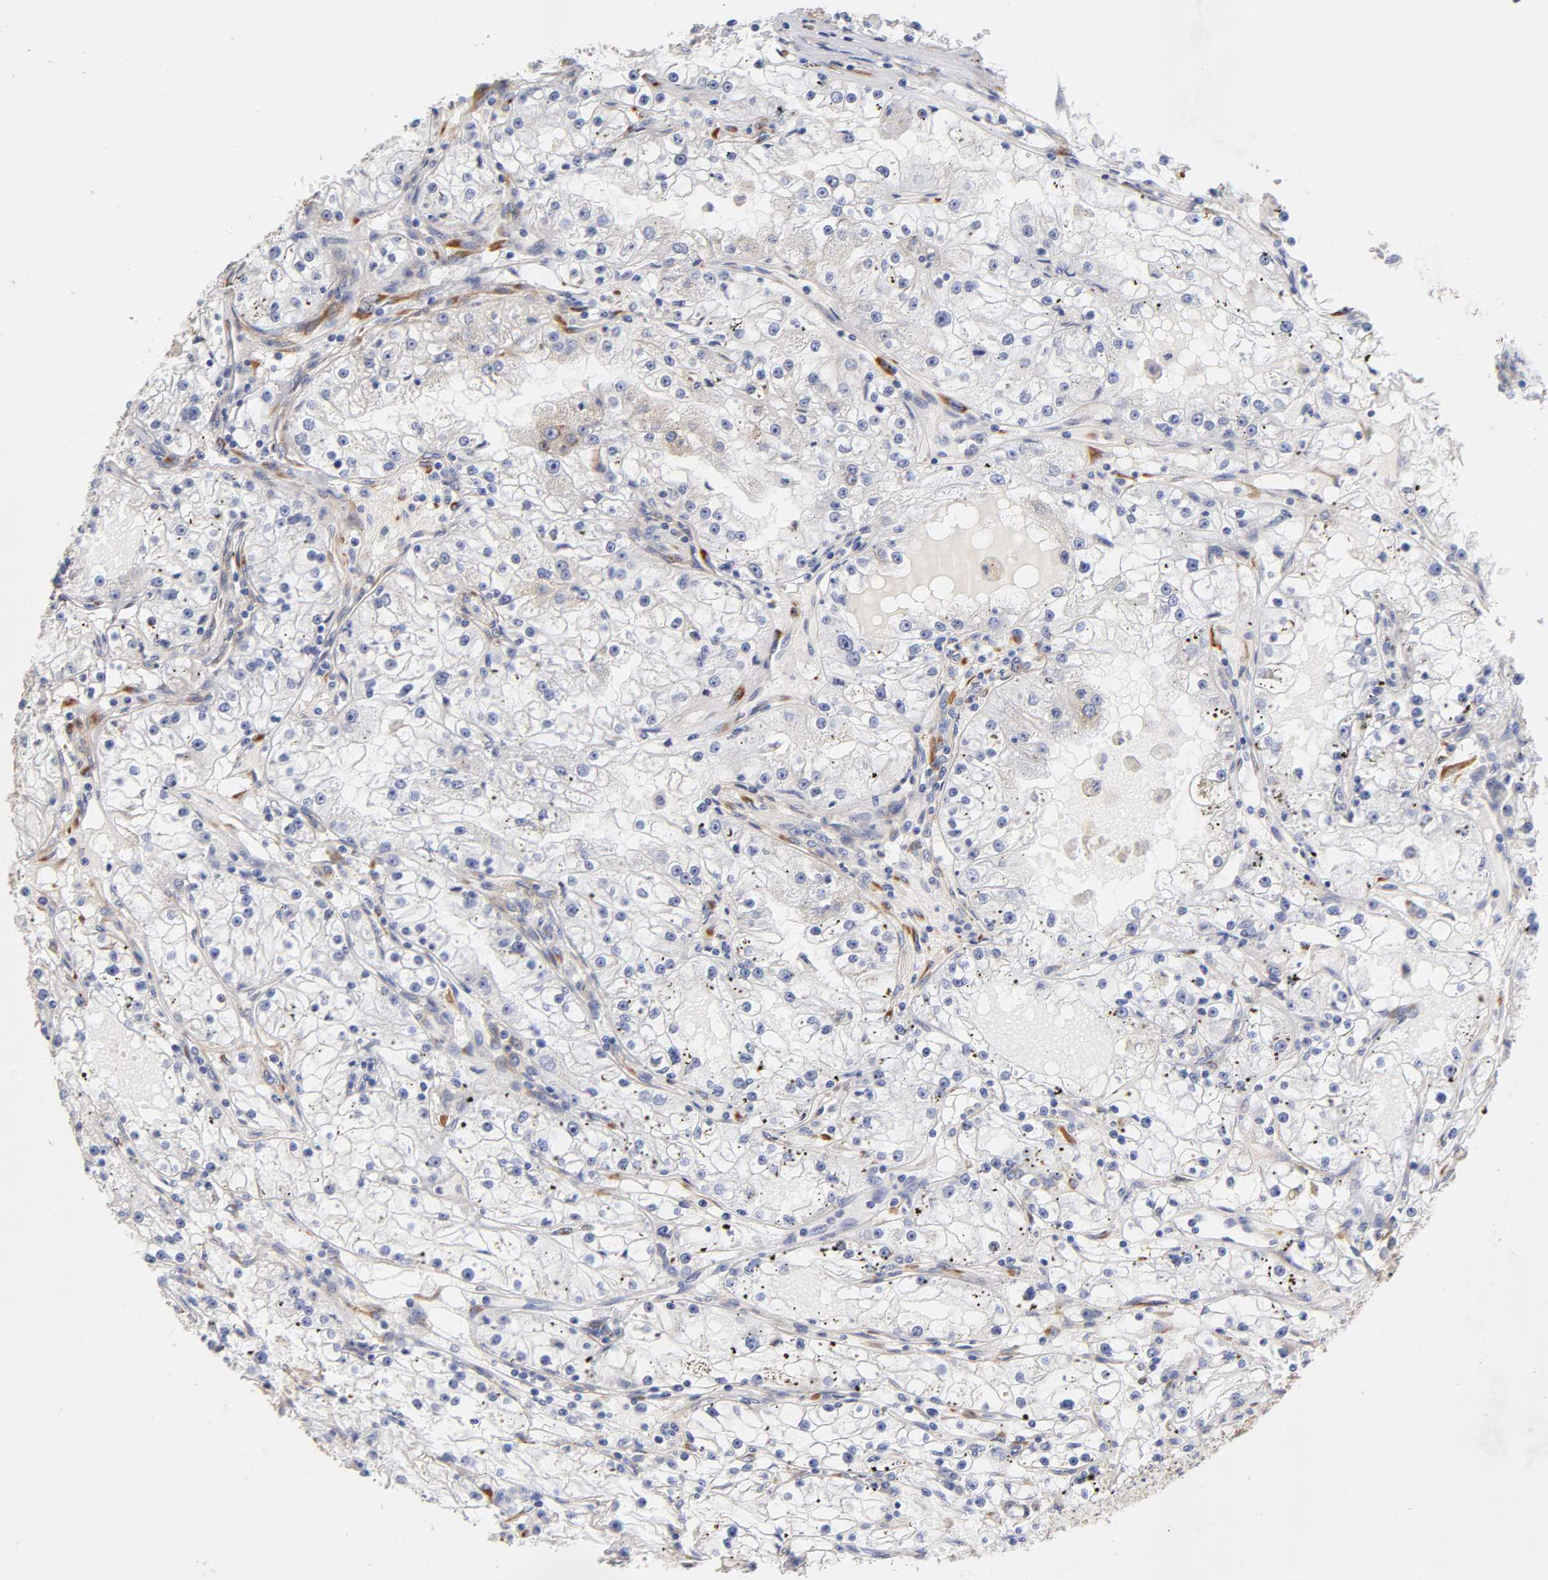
{"staining": {"intensity": "negative", "quantity": "none", "location": "none"}, "tissue": "renal cancer", "cell_type": "Tumor cells", "image_type": "cancer", "snomed": [{"axis": "morphology", "description": "Adenocarcinoma, NOS"}, {"axis": "topography", "description": "Kidney"}], "caption": "Renal adenocarcinoma stained for a protein using immunohistochemistry reveals no expression tumor cells.", "gene": "LAMB1", "patient": {"sex": "male", "age": 56}}